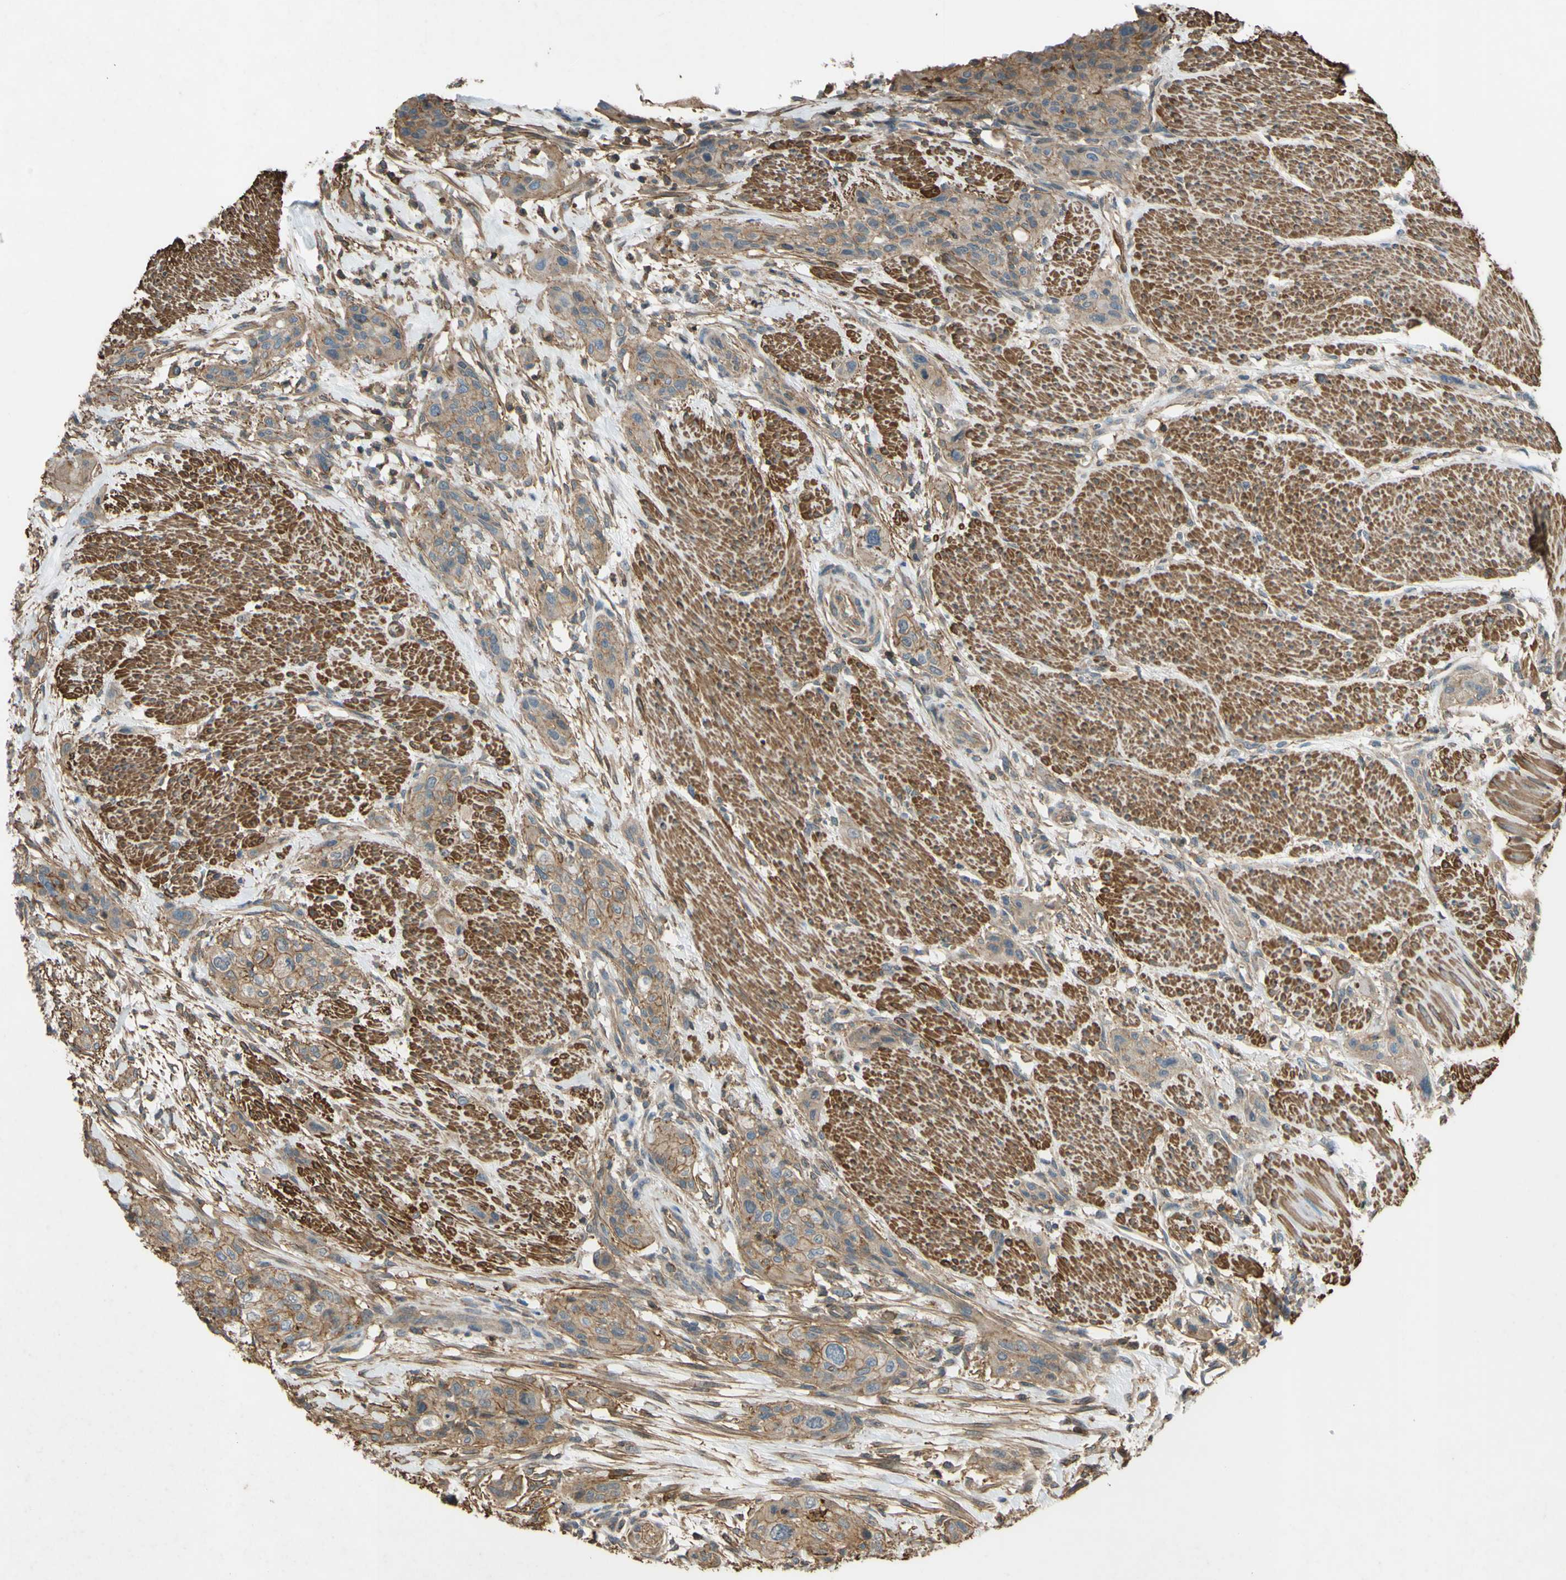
{"staining": {"intensity": "moderate", "quantity": ">75%", "location": "cytoplasmic/membranous"}, "tissue": "urothelial cancer", "cell_type": "Tumor cells", "image_type": "cancer", "snomed": [{"axis": "morphology", "description": "Urothelial carcinoma, High grade"}, {"axis": "topography", "description": "Urinary bladder"}], "caption": "Moderate cytoplasmic/membranous staining for a protein is appreciated in about >75% of tumor cells of urothelial cancer using immunohistochemistry.", "gene": "ADD3", "patient": {"sex": "male", "age": 35}}